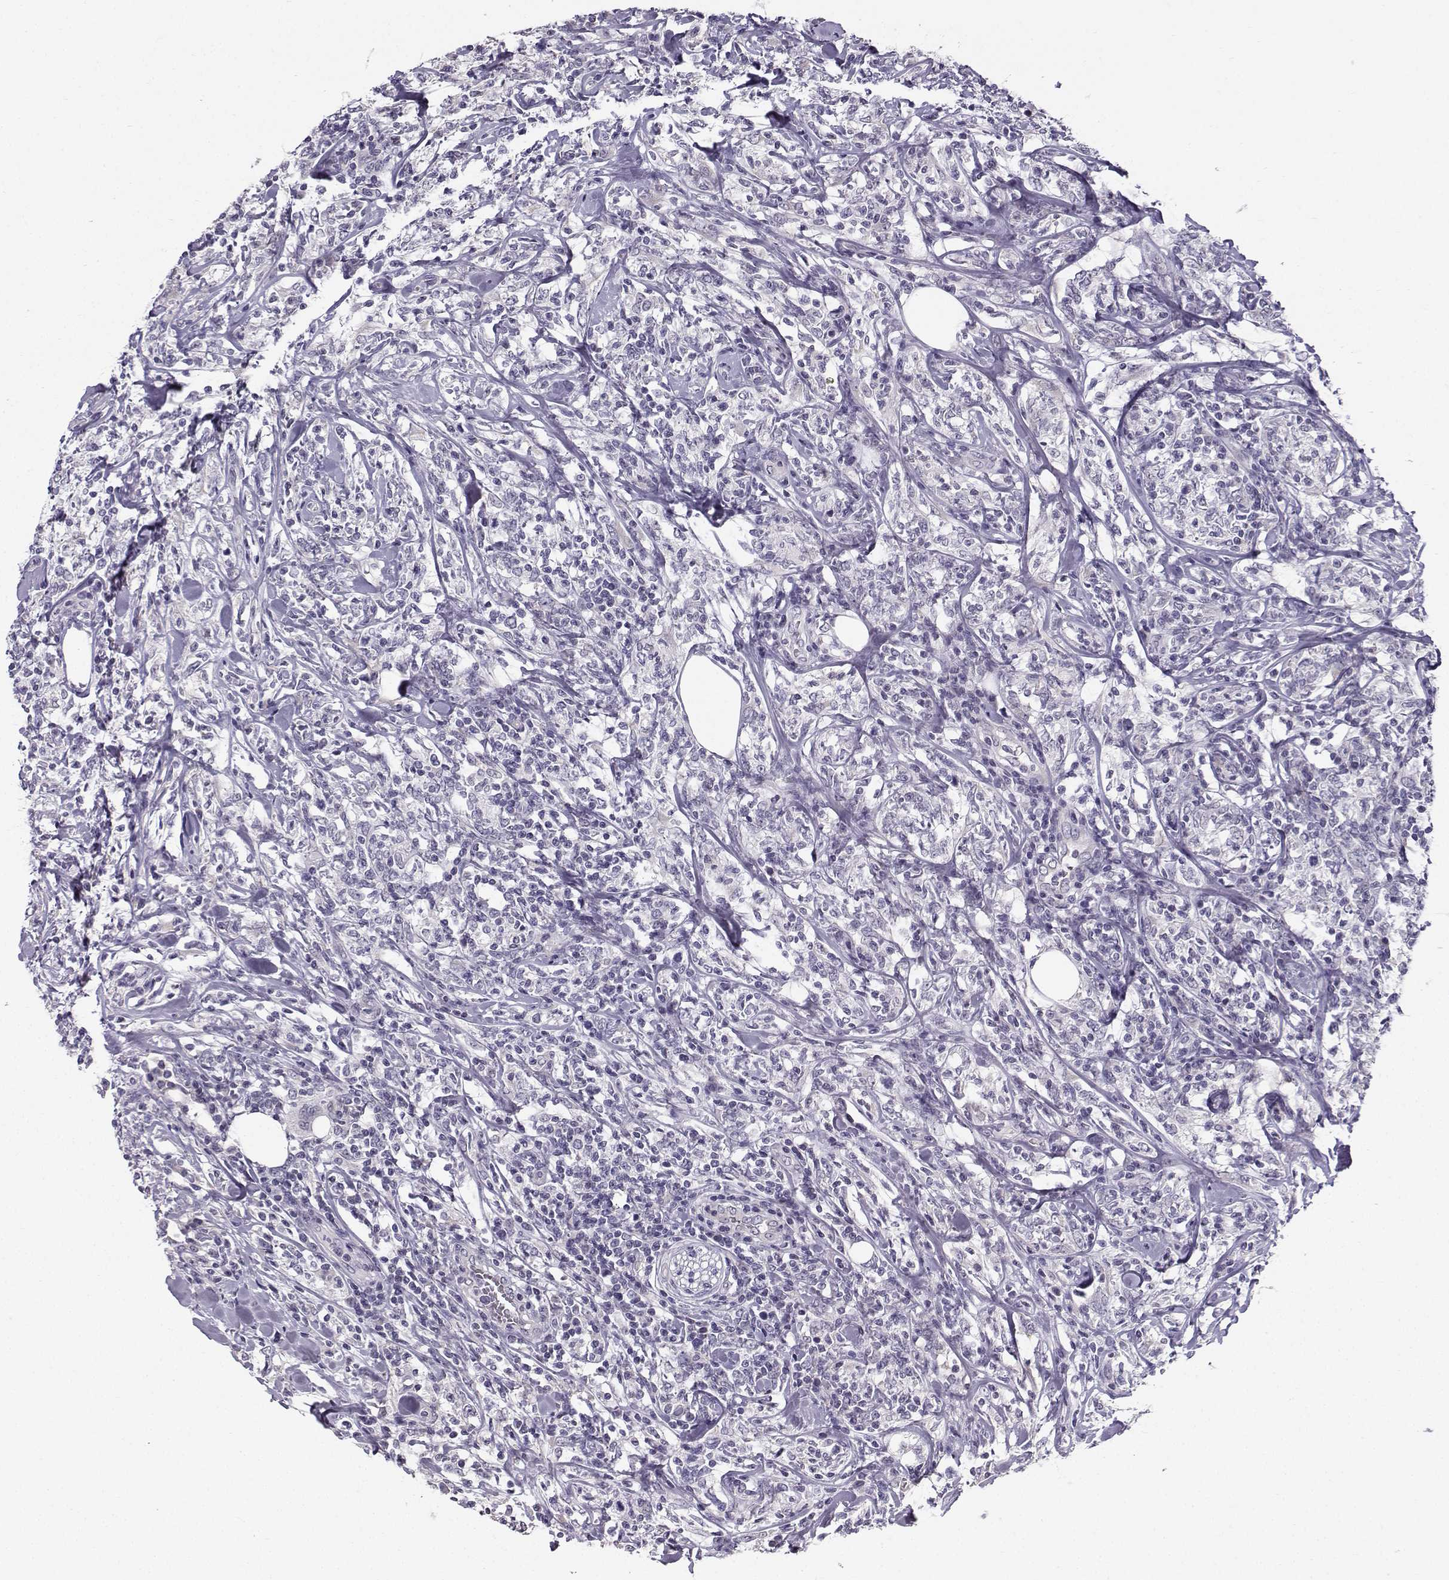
{"staining": {"intensity": "negative", "quantity": "none", "location": "none"}, "tissue": "lymphoma", "cell_type": "Tumor cells", "image_type": "cancer", "snomed": [{"axis": "morphology", "description": "Malignant lymphoma, non-Hodgkin's type, High grade"}, {"axis": "topography", "description": "Lymph node"}], "caption": "IHC micrograph of neoplastic tissue: lymphoma stained with DAB (3,3'-diaminobenzidine) reveals no significant protein positivity in tumor cells. The staining was performed using DAB to visualize the protein expression in brown, while the nuclei were stained in blue with hematoxylin (Magnification: 20x).", "gene": "TSPYL5", "patient": {"sex": "female", "age": 84}}